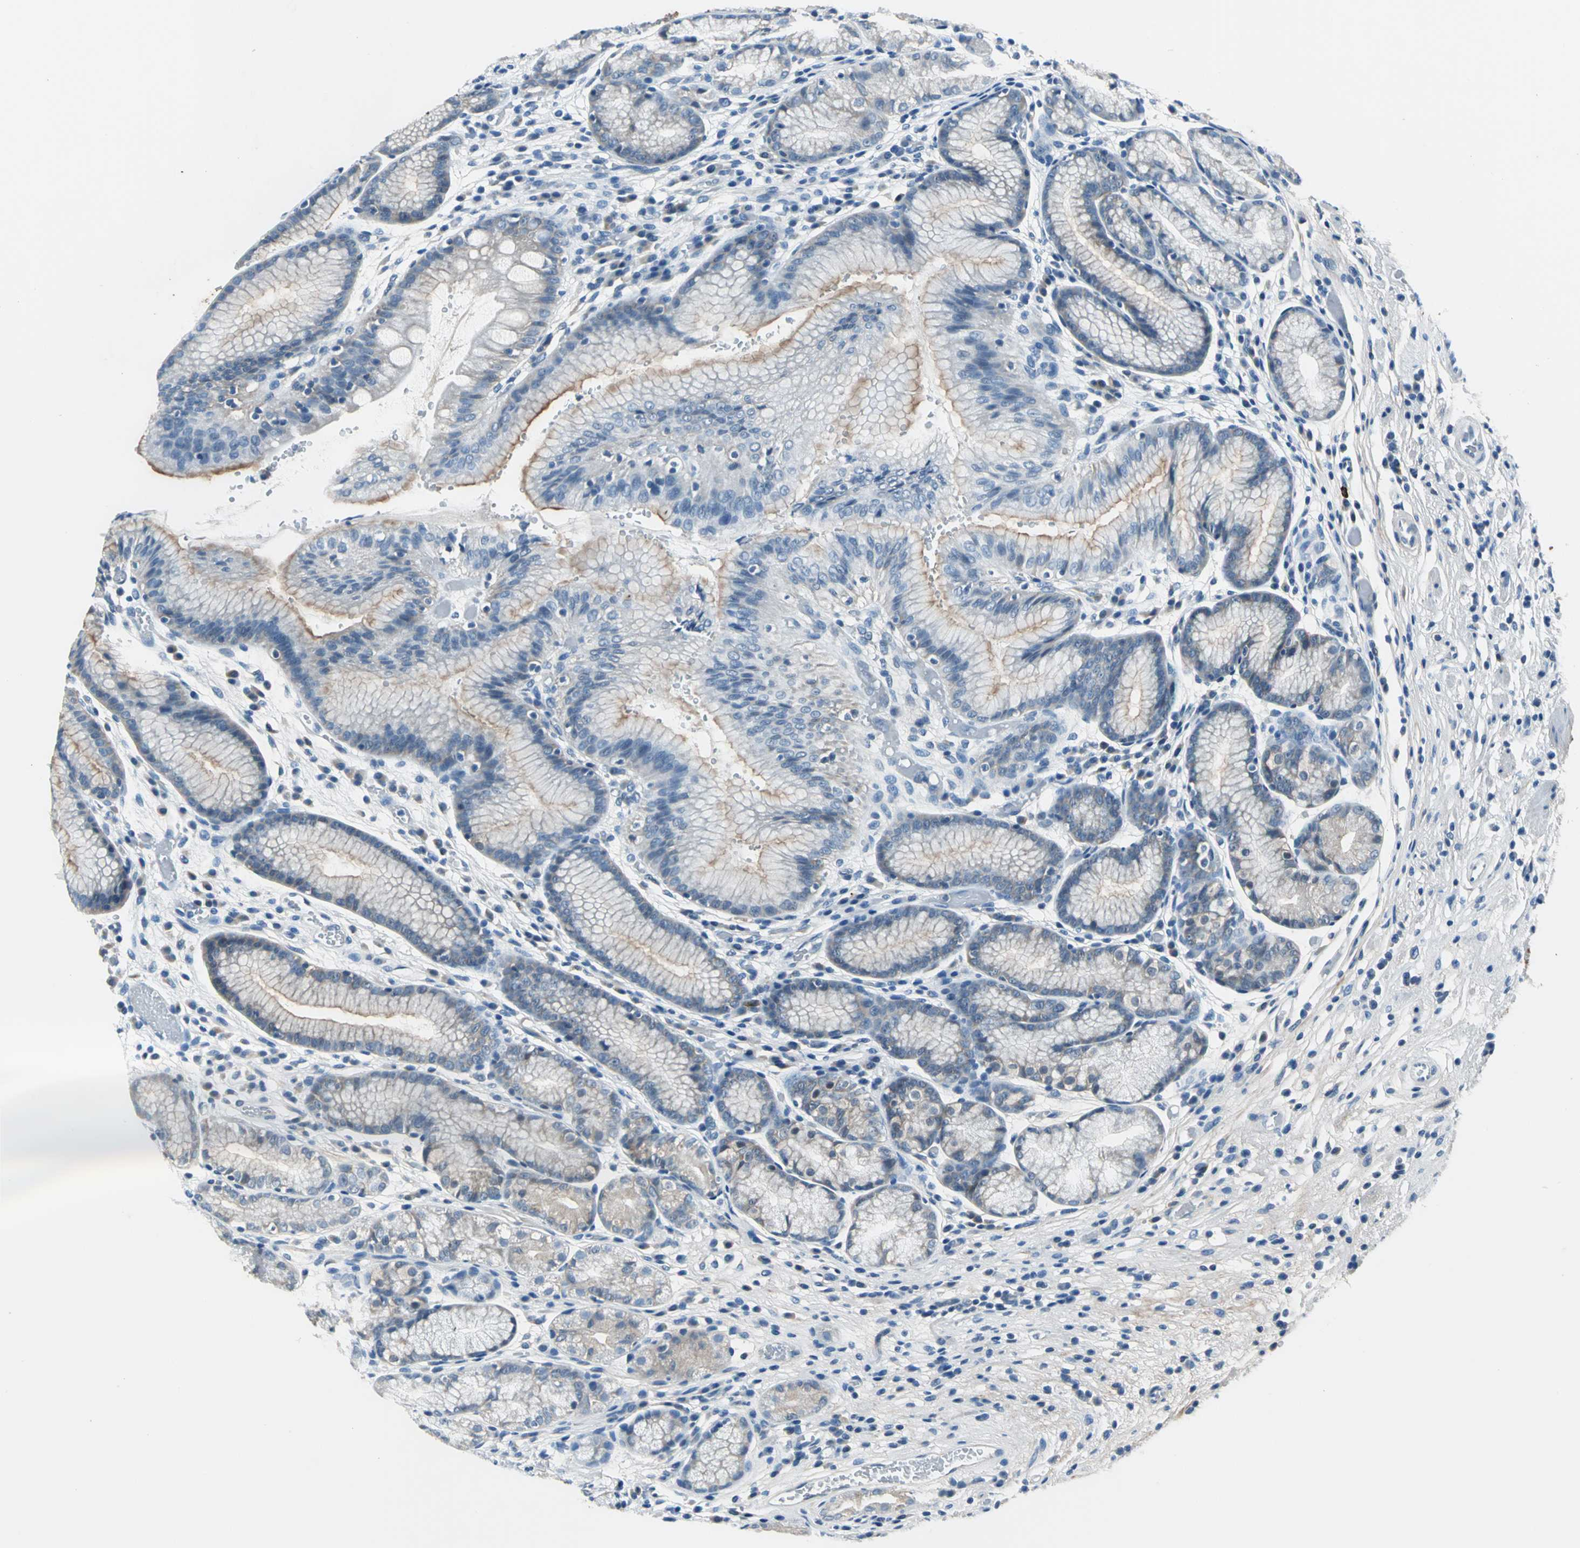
{"staining": {"intensity": "weak", "quantity": "25%-75%", "location": "cytoplasmic/membranous"}, "tissue": "stomach", "cell_type": "Glandular cells", "image_type": "normal", "snomed": [{"axis": "morphology", "description": "Normal tissue, NOS"}, {"axis": "morphology", "description": "Inflammation, NOS"}, {"axis": "topography", "description": "Stomach, lower"}], "caption": "Protein analysis of benign stomach demonstrates weak cytoplasmic/membranous staining in approximately 25%-75% of glandular cells.", "gene": "ZNF415", "patient": {"sex": "male", "age": 59}}